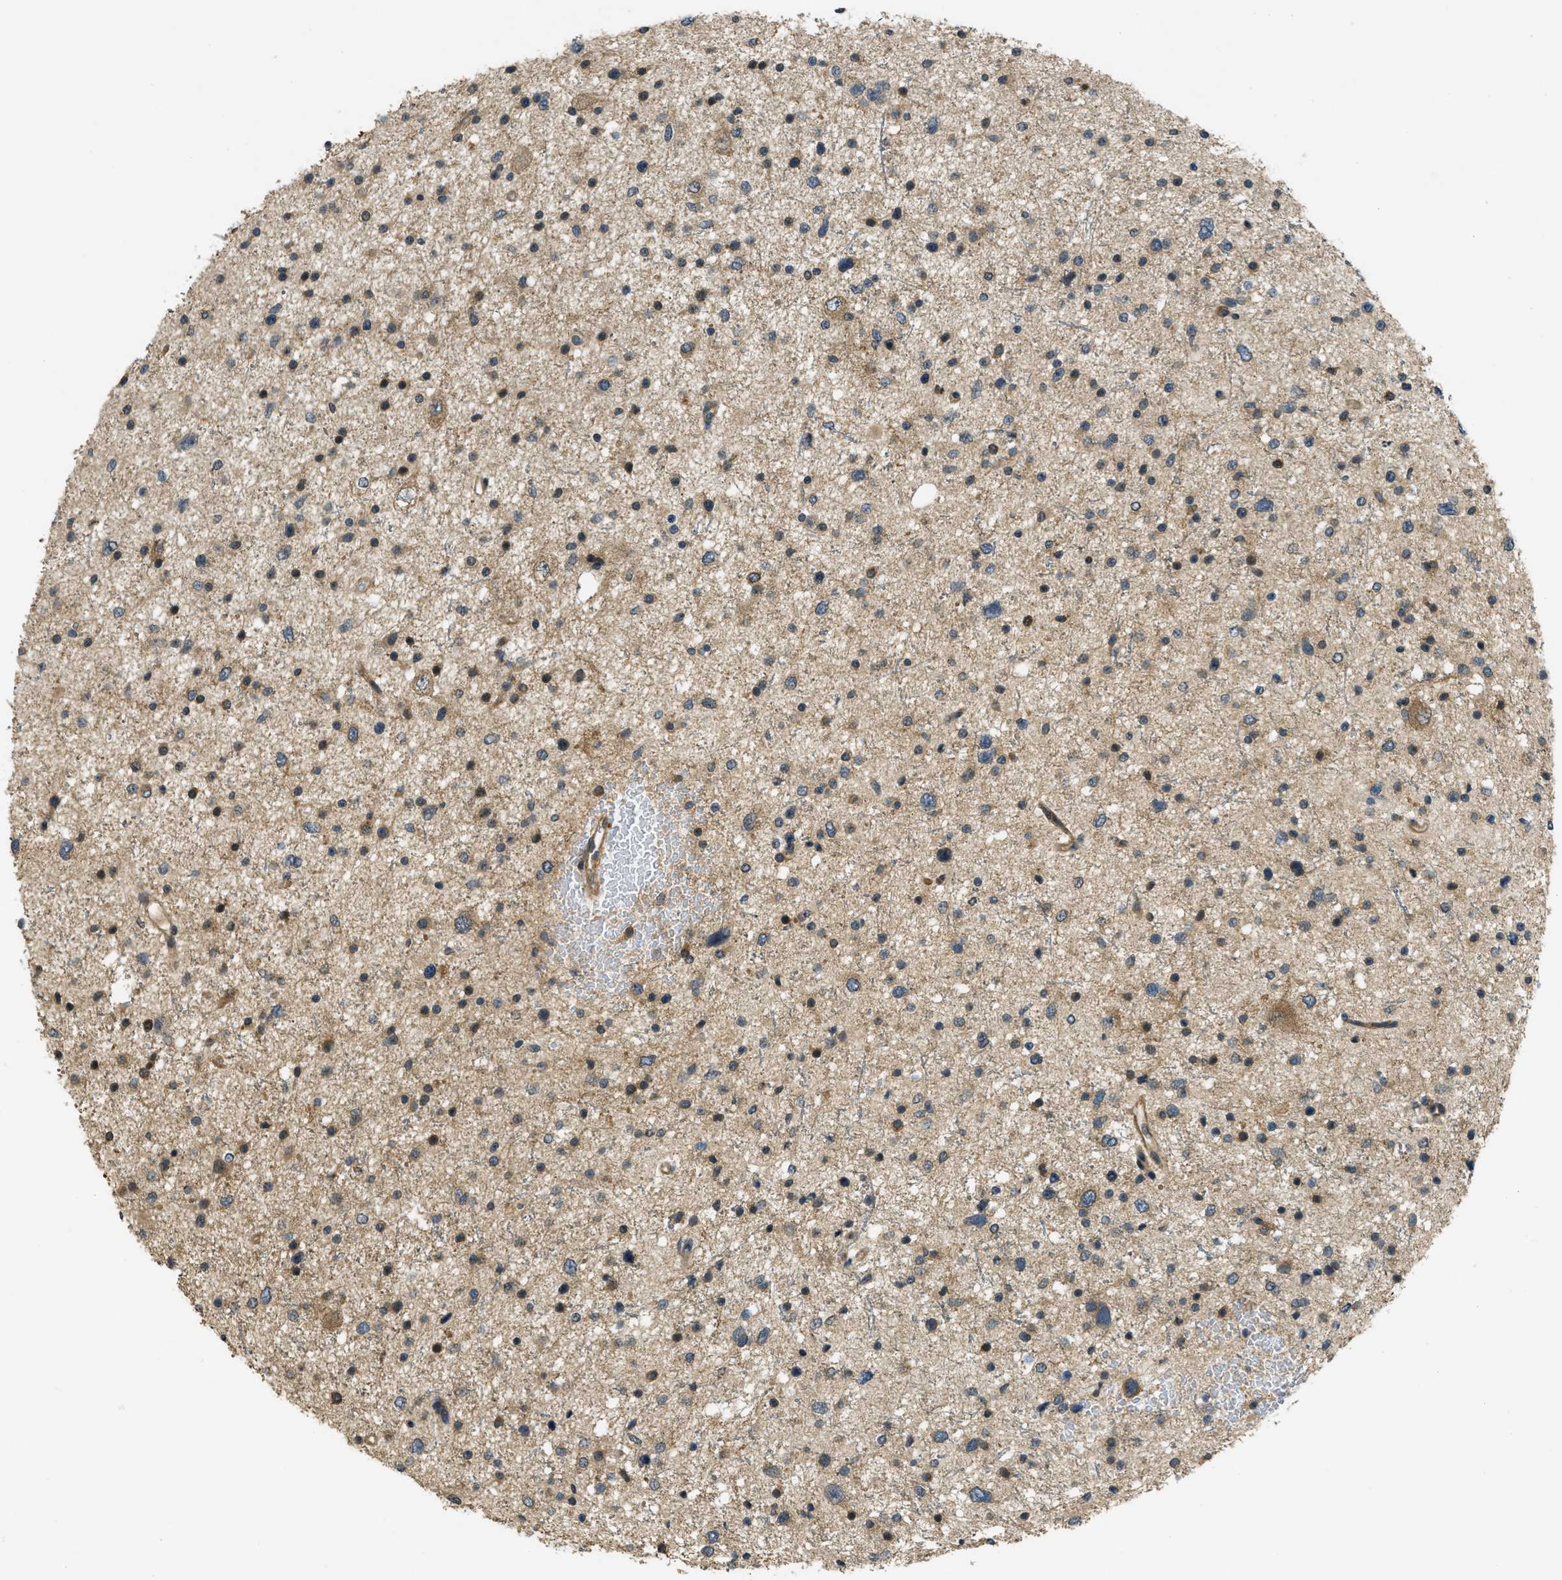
{"staining": {"intensity": "moderate", "quantity": "25%-75%", "location": "cytoplasmic/membranous"}, "tissue": "glioma", "cell_type": "Tumor cells", "image_type": "cancer", "snomed": [{"axis": "morphology", "description": "Glioma, malignant, Low grade"}, {"axis": "topography", "description": "Brain"}], "caption": "A brown stain highlights moderate cytoplasmic/membranous positivity of a protein in human glioma tumor cells. (Stains: DAB in brown, nuclei in blue, Microscopy: brightfield microscopy at high magnification).", "gene": "CDKN2C", "patient": {"sex": "female", "age": 37}}